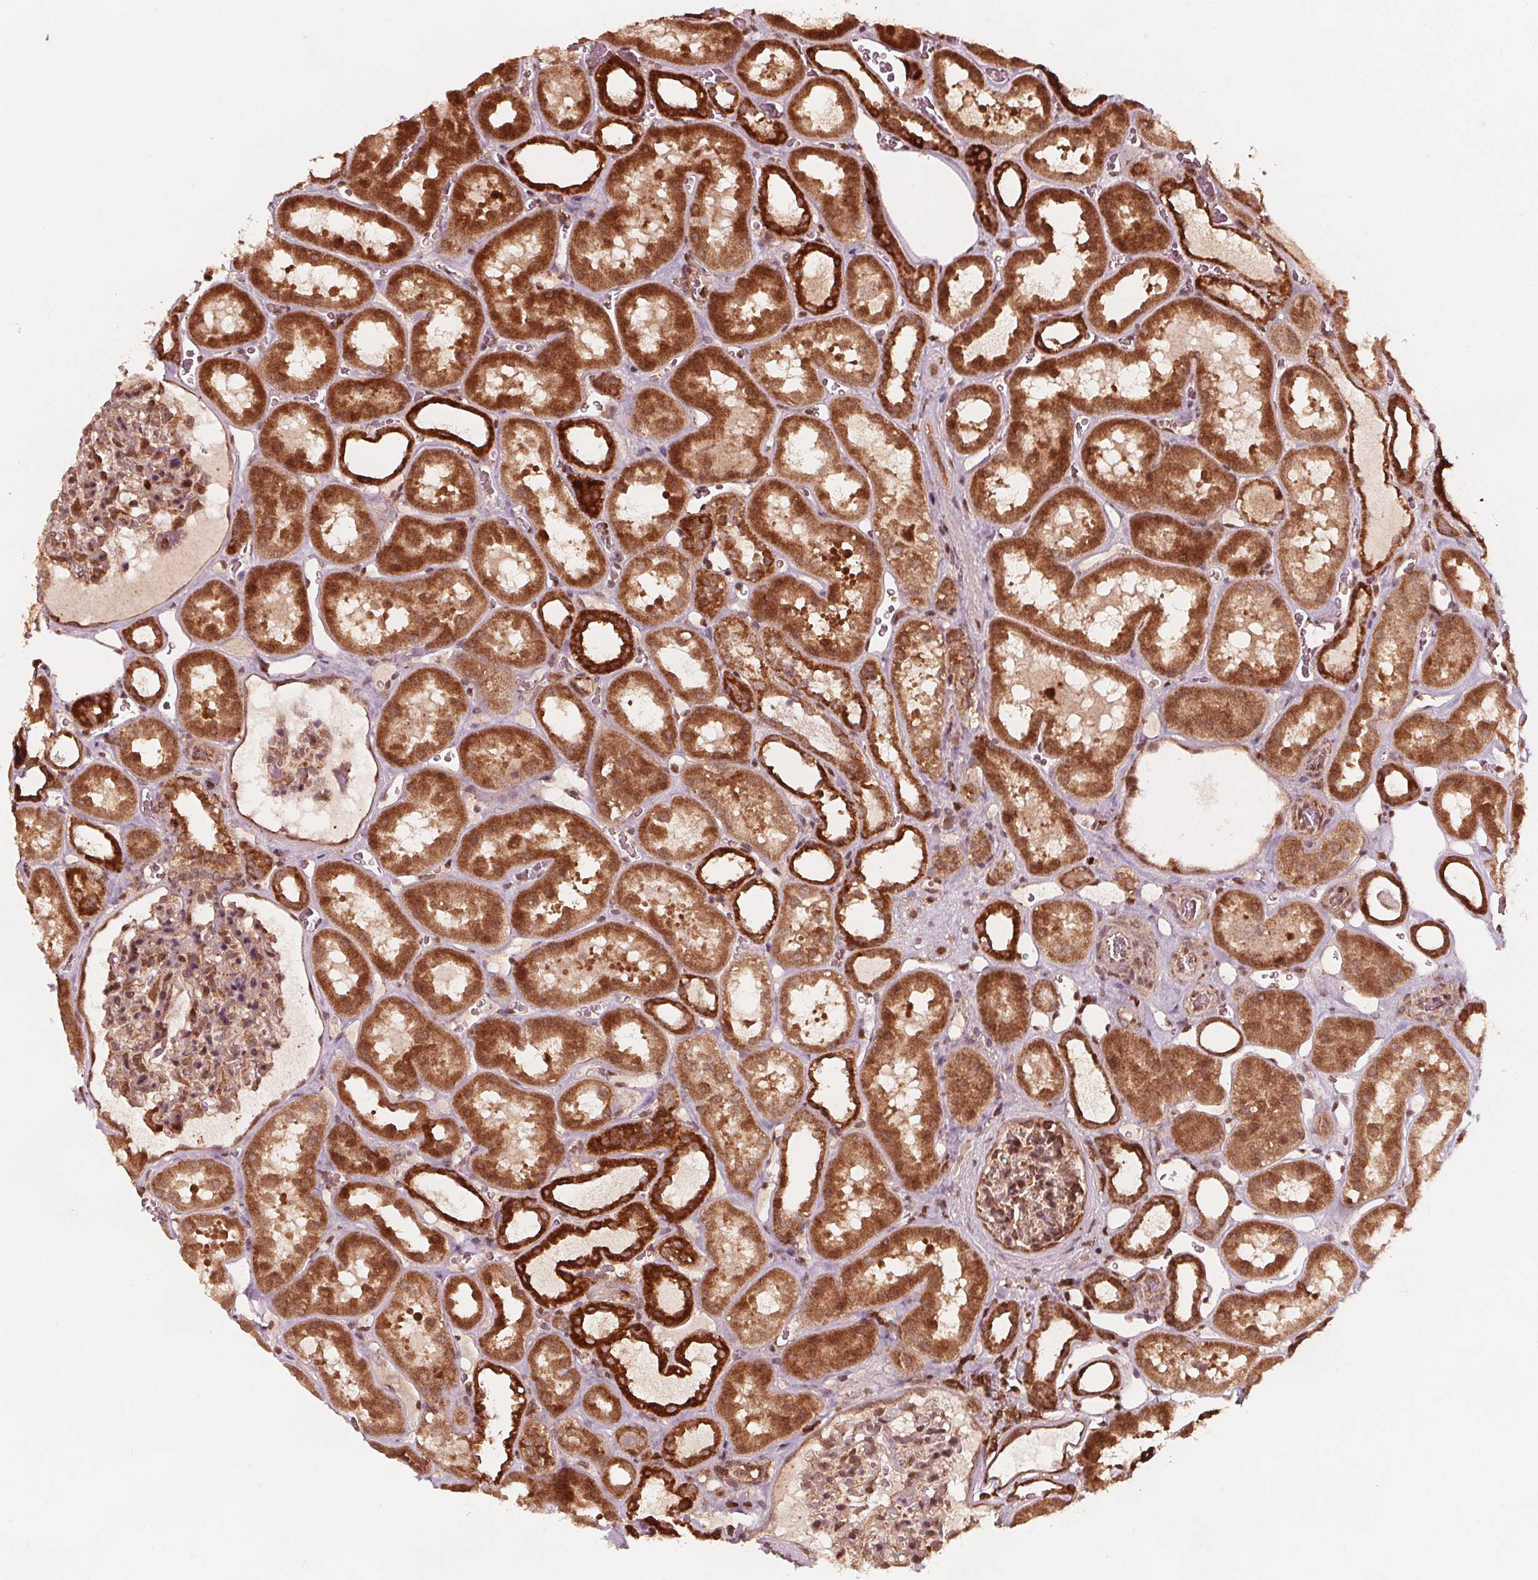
{"staining": {"intensity": "moderate", "quantity": ">75%", "location": "cytoplasmic/membranous,nuclear"}, "tissue": "kidney", "cell_type": "Cells in glomeruli", "image_type": "normal", "snomed": [{"axis": "morphology", "description": "Normal tissue, NOS"}, {"axis": "topography", "description": "Kidney"}], "caption": "IHC (DAB) staining of benign human kidney reveals moderate cytoplasmic/membranous,nuclear protein expression in about >75% of cells in glomeruli.", "gene": "AIP", "patient": {"sex": "female", "age": 41}}